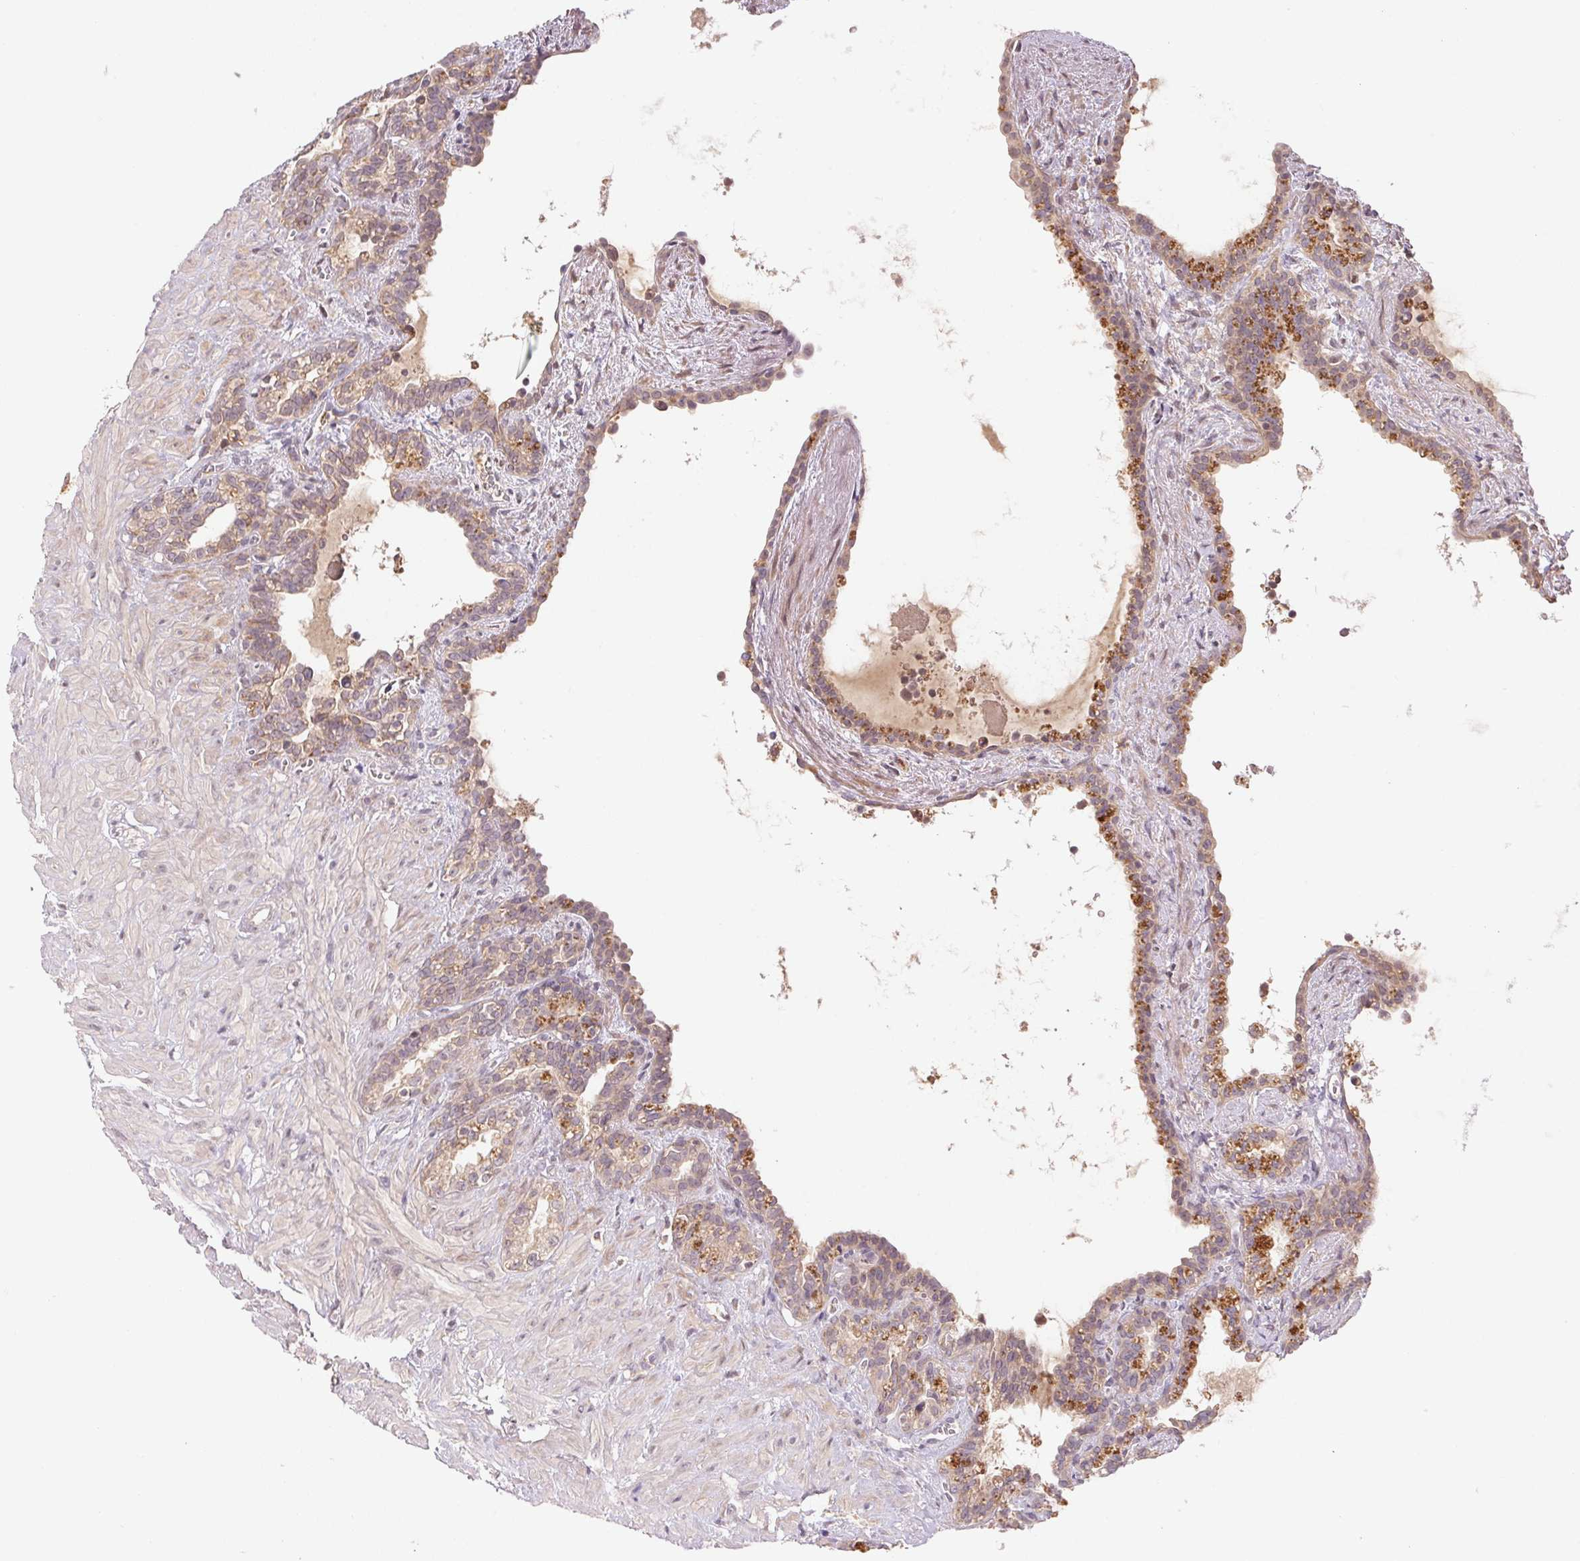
{"staining": {"intensity": "weak", "quantity": "25%-75%", "location": "cytoplasmic/membranous"}, "tissue": "seminal vesicle", "cell_type": "Glandular cells", "image_type": "normal", "snomed": [{"axis": "morphology", "description": "Normal tissue, NOS"}, {"axis": "topography", "description": "Seminal veicle"}], "caption": "A high-resolution image shows immunohistochemistry staining of unremarkable seminal vesicle, which shows weak cytoplasmic/membranous expression in about 25%-75% of glandular cells.", "gene": "BNIP5", "patient": {"sex": "male", "age": 76}}